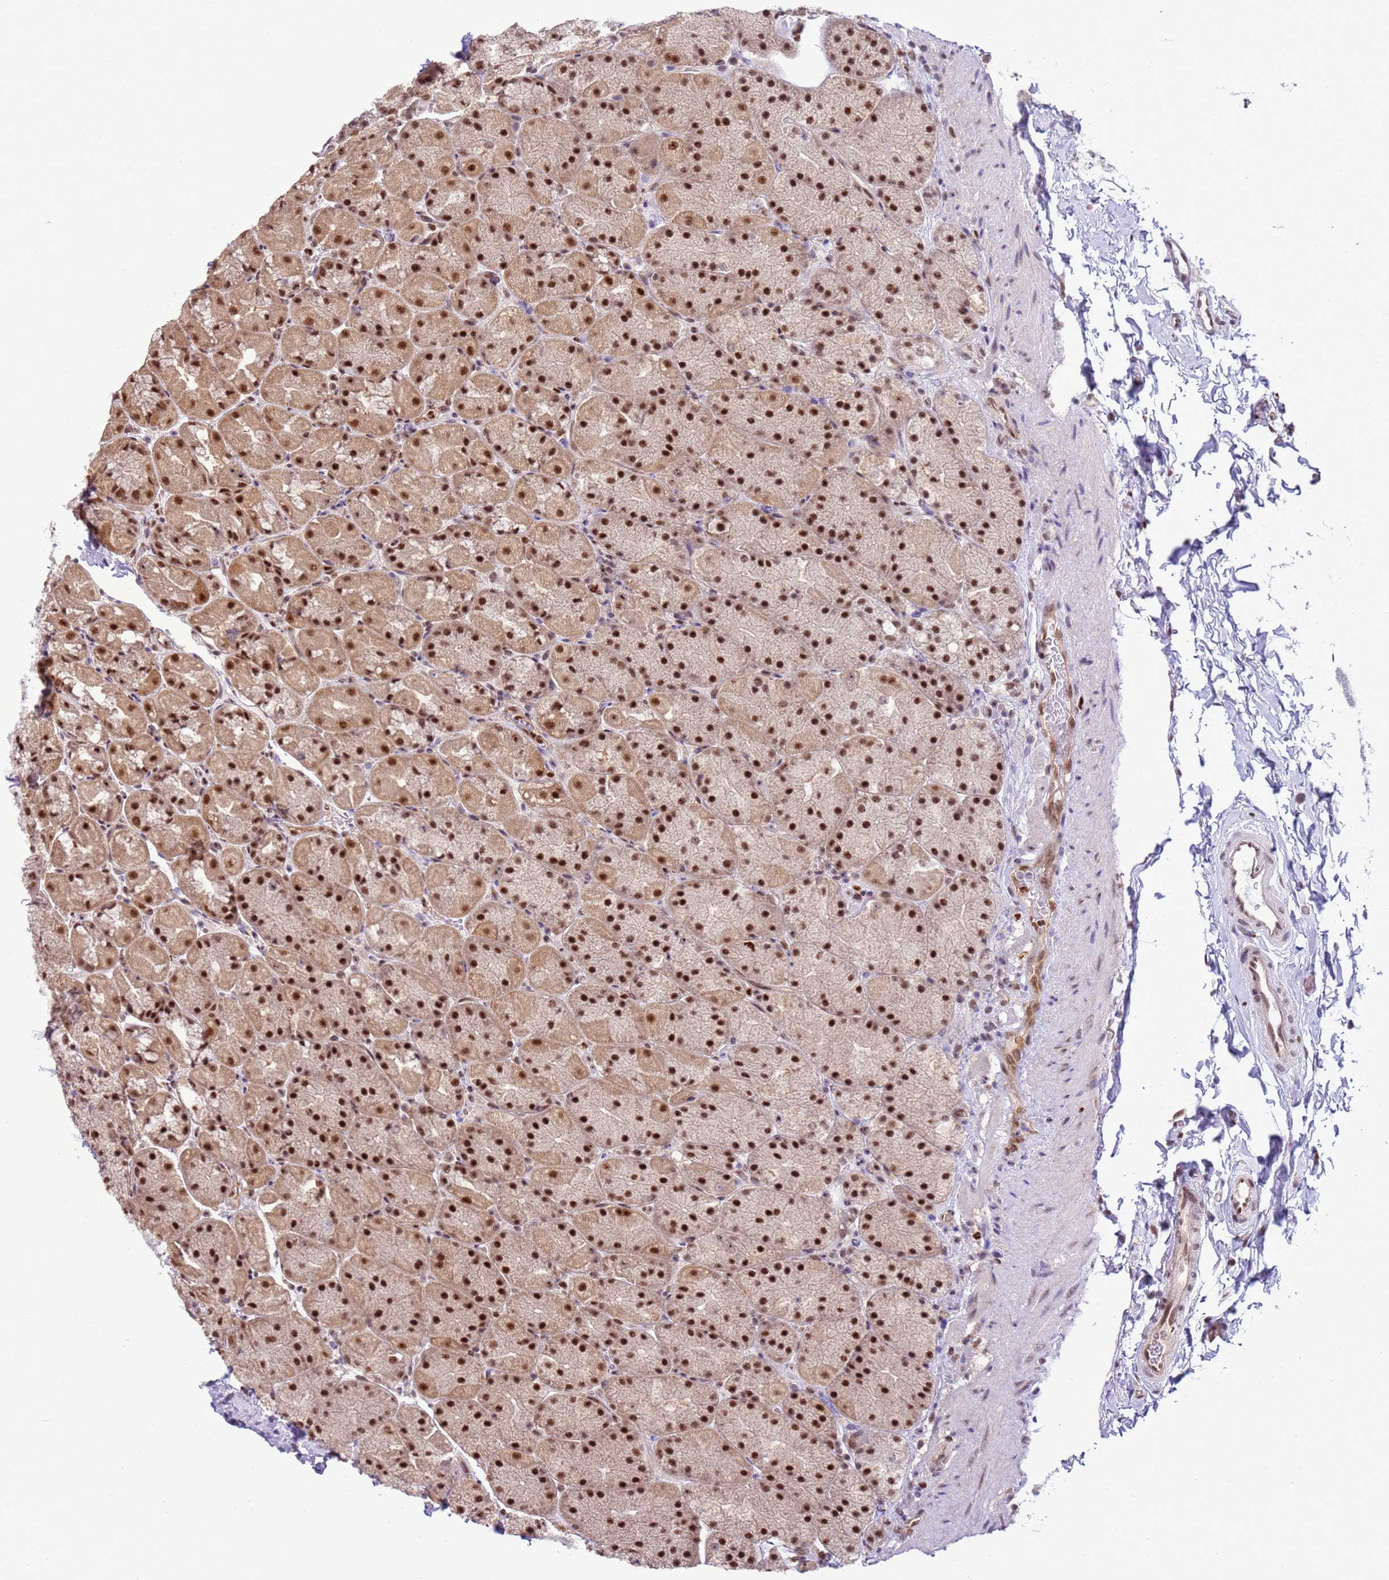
{"staining": {"intensity": "strong", "quantity": ">75%", "location": "nuclear"}, "tissue": "stomach", "cell_type": "Glandular cells", "image_type": "normal", "snomed": [{"axis": "morphology", "description": "Normal tissue, NOS"}, {"axis": "topography", "description": "Stomach, upper"}, {"axis": "topography", "description": "Stomach, lower"}], "caption": "A high-resolution histopathology image shows immunohistochemistry staining of normal stomach, which exhibits strong nuclear staining in about >75% of glandular cells.", "gene": "PRPF6", "patient": {"sex": "male", "age": 67}}